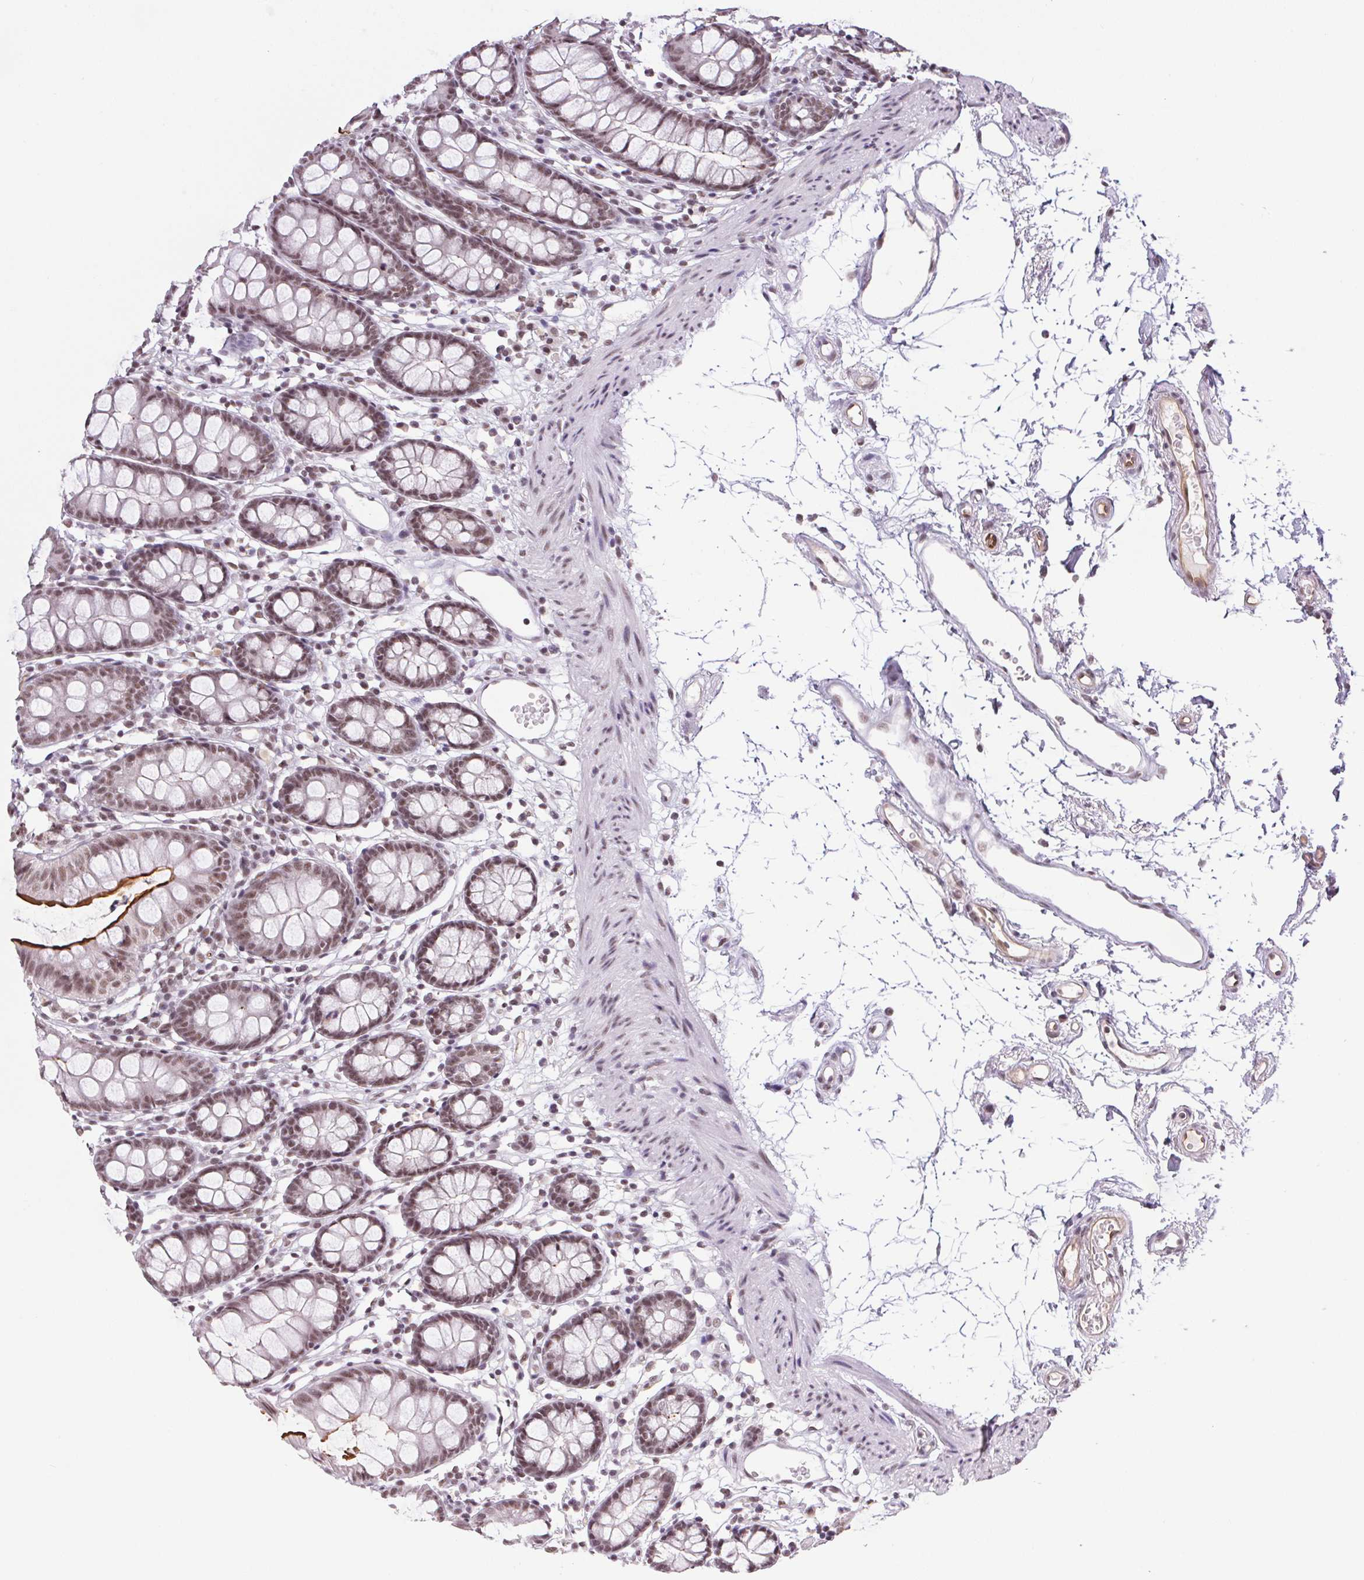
{"staining": {"intensity": "weak", "quantity": "25%-75%", "location": "nuclear"}, "tissue": "colon", "cell_type": "Endothelial cells", "image_type": "normal", "snomed": [{"axis": "morphology", "description": "Normal tissue, NOS"}, {"axis": "topography", "description": "Colon"}], "caption": "Endothelial cells display weak nuclear positivity in approximately 25%-75% of cells in benign colon. The staining is performed using DAB brown chromogen to label protein expression. The nuclei are counter-stained blue using hematoxylin.", "gene": "SRSF7", "patient": {"sex": "female", "age": 84}}